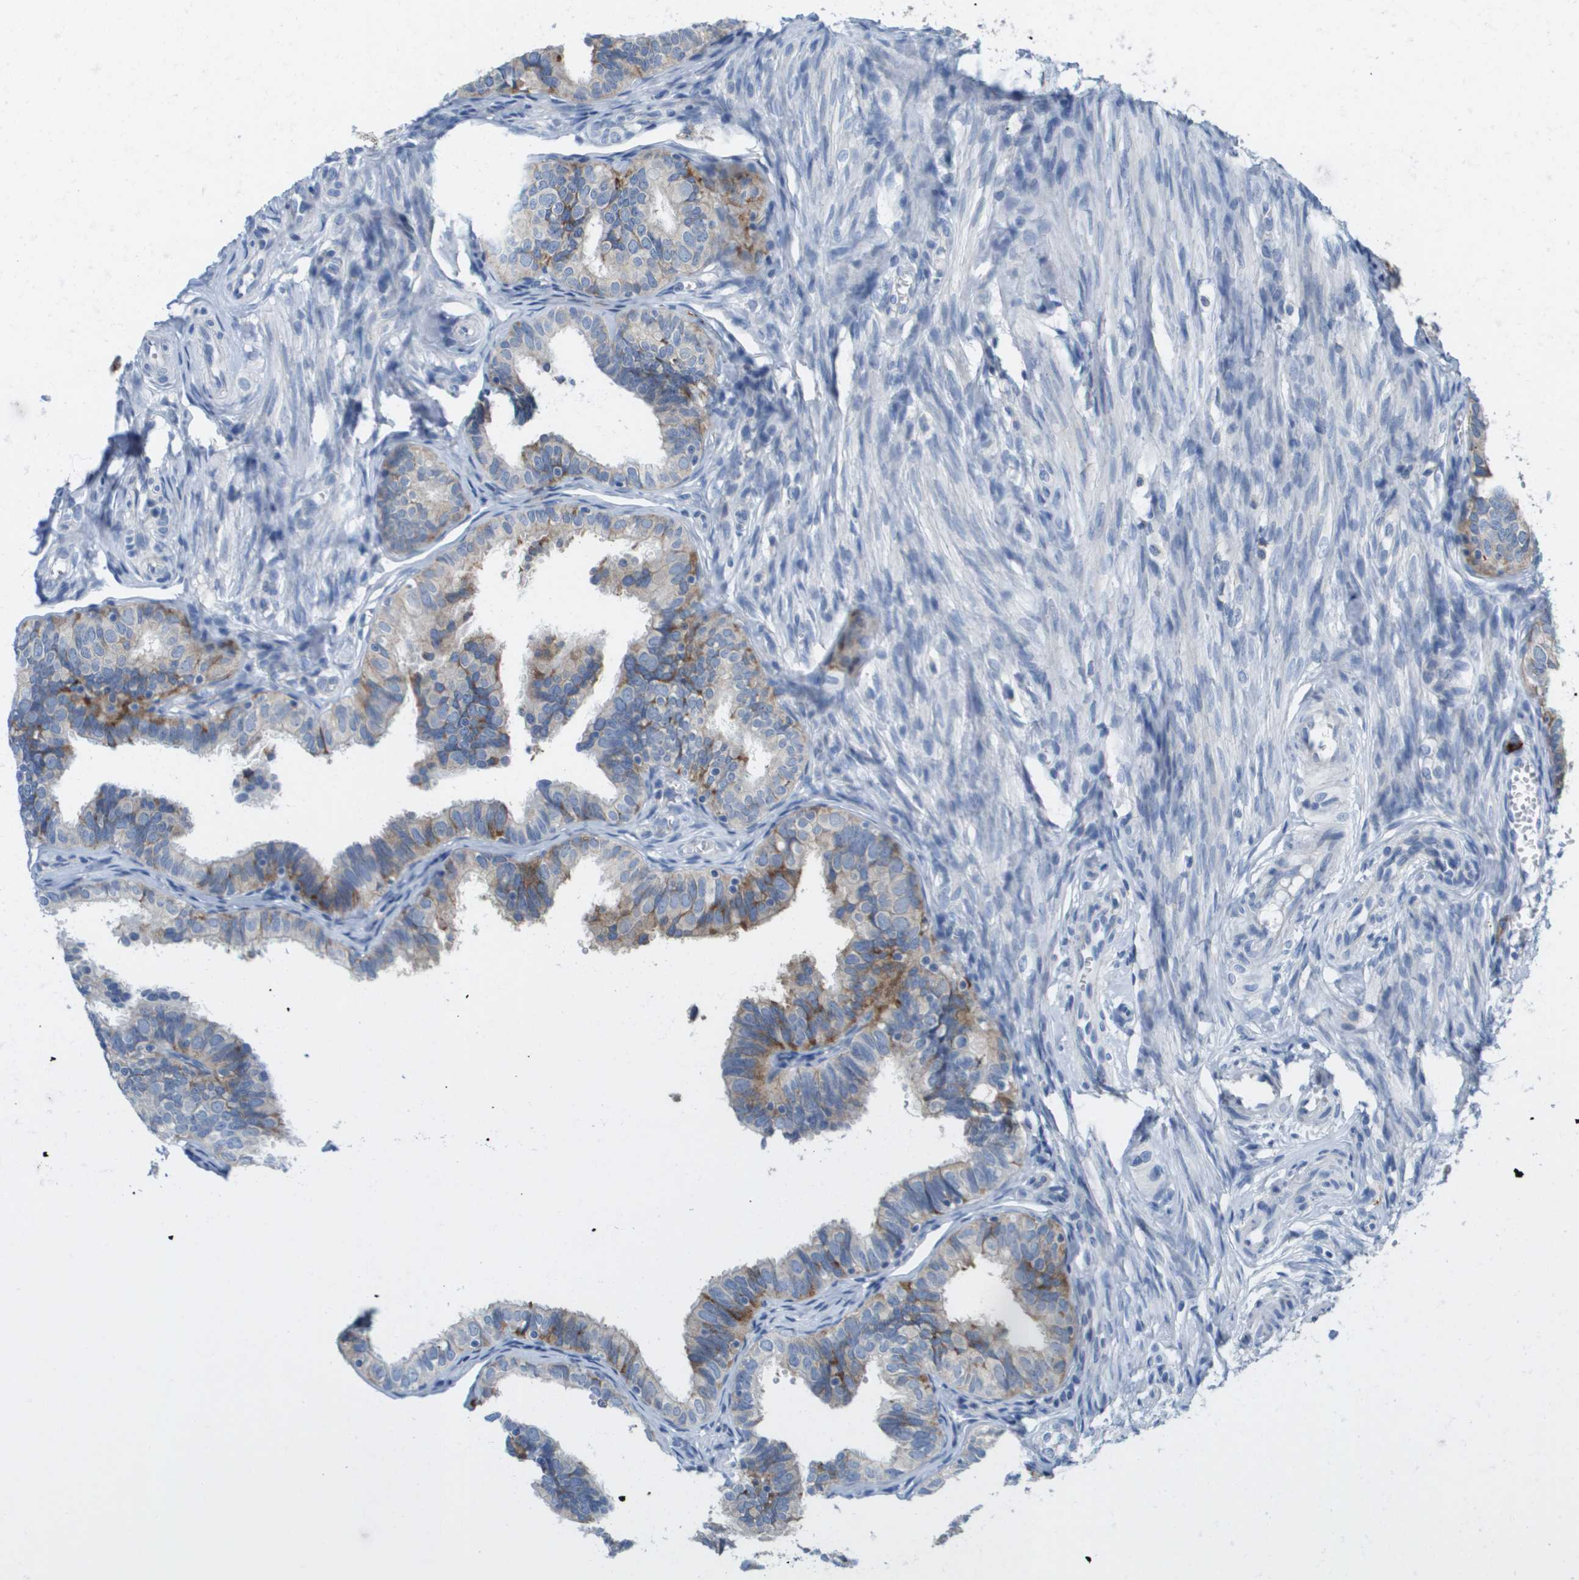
{"staining": {"intensity": "moderate", "quantity": "<25%", "location": "cytoplasmic/membranous"}, "tissue": "fallopian tube", "cell_type": "Glandular cells", "image_type": "normal", "snomed": [{"axis": "morphology", "description": "Normal tissue, NOS"}, {"axis": "topography", "description": "Fallopian tube"}], "caption": "IHC image of benign fallopian tube stained for a protein (brown), which shows low levels of moderate cytoplasmic/membranous expression in about <25% of glandular cells.", "gene": "CD3G", "patient": {"sex": "female", "age": 46}}